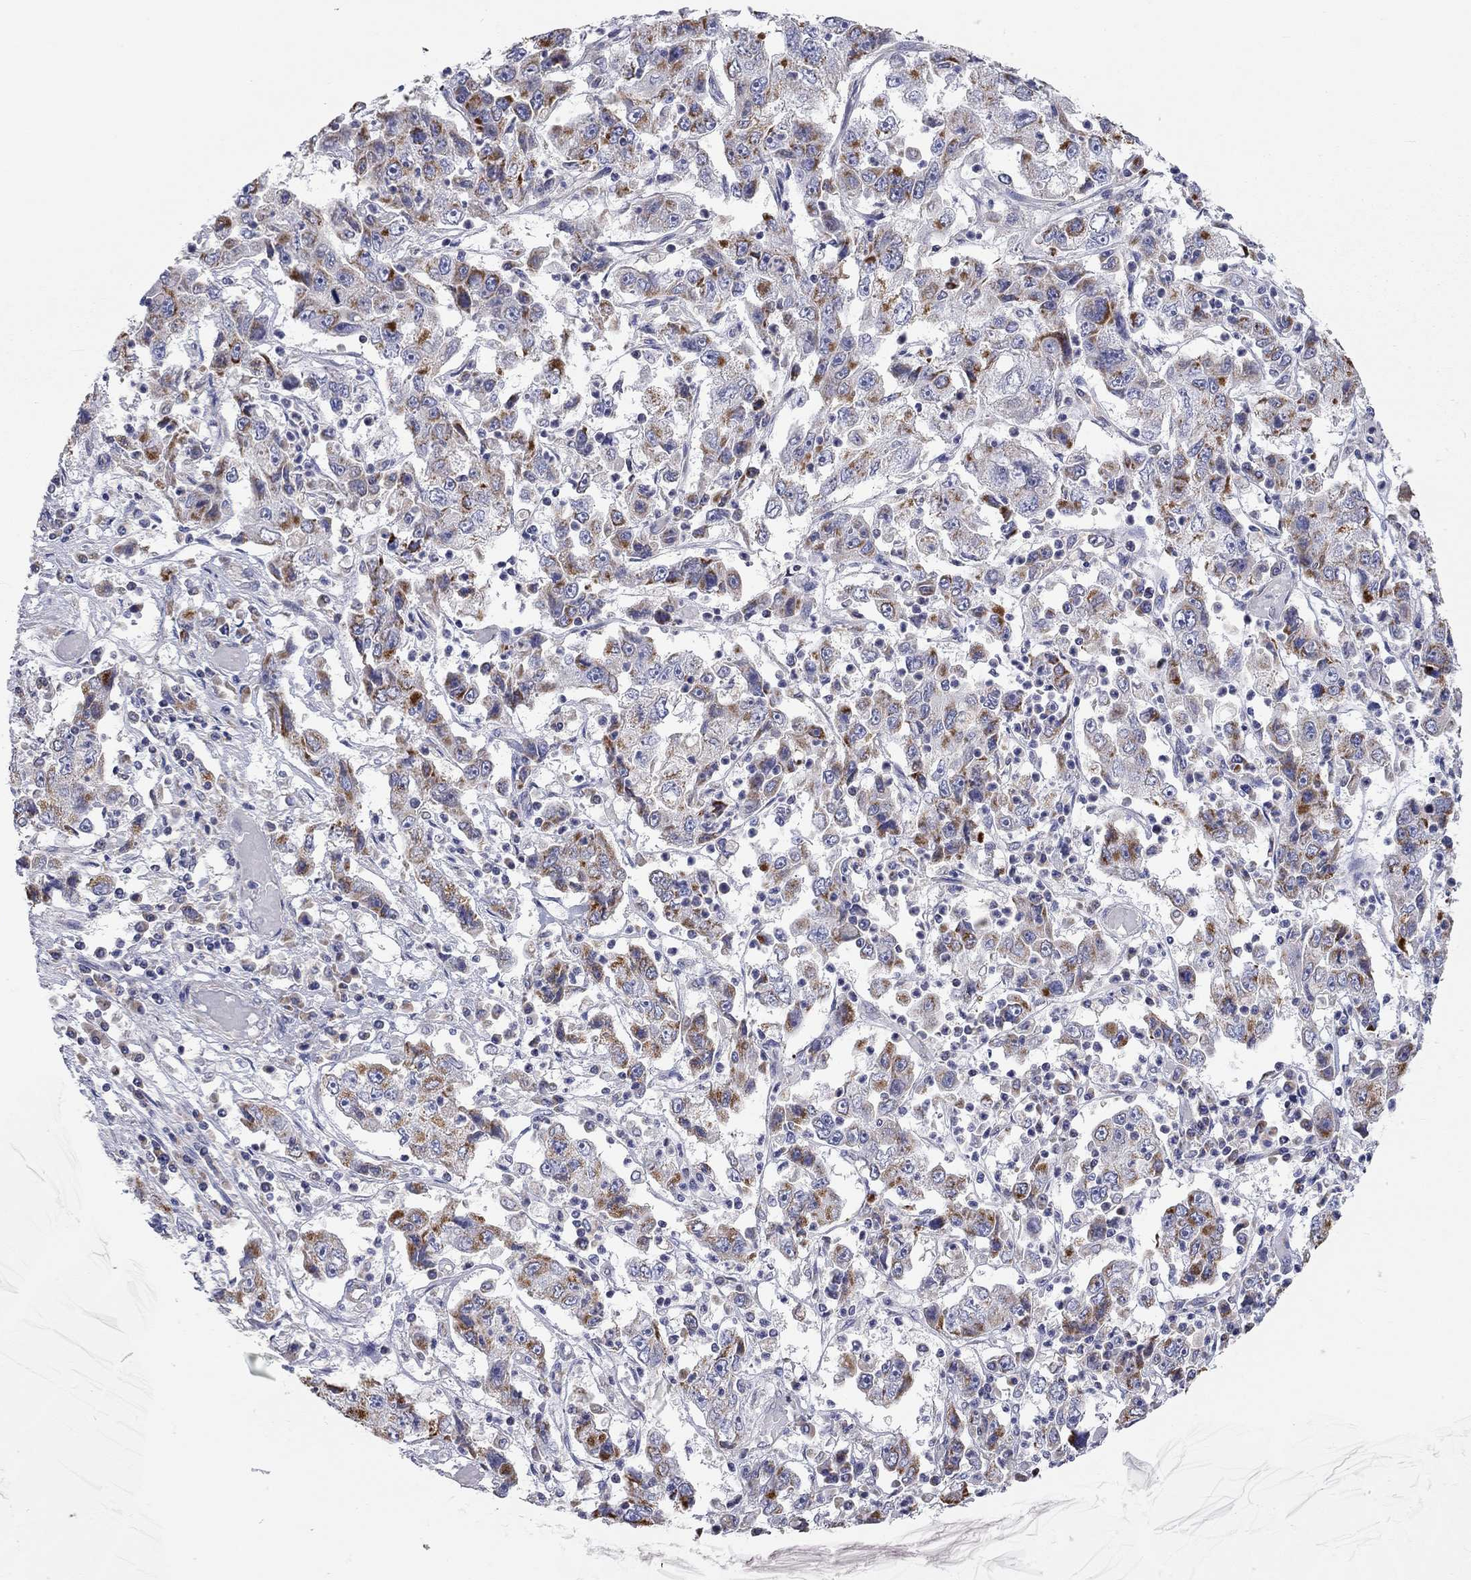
{"staining": {"intensity": "strong", "quantity": "25%-75%", "location": "cytoplasmic/membranous"}, "tissue": "cervical cancer", "cell_type": "Tumor cells", "image_type": "cancer", "snomed": [{"axis": "morphology", "description": "Squamous cell carcinoma, NOS"}, {"axis": "topography", "description": "Cervix"}], "caption": "Immunohistochemistry histopathology image of cervical cancer stained for a protein (brown), which reveals high levels of strong cytoplasmic/membranous expression in about 25%-75% of tumor cells.", "gene": "RCAN1", "patient": {"sex": "female", "age": 36}}